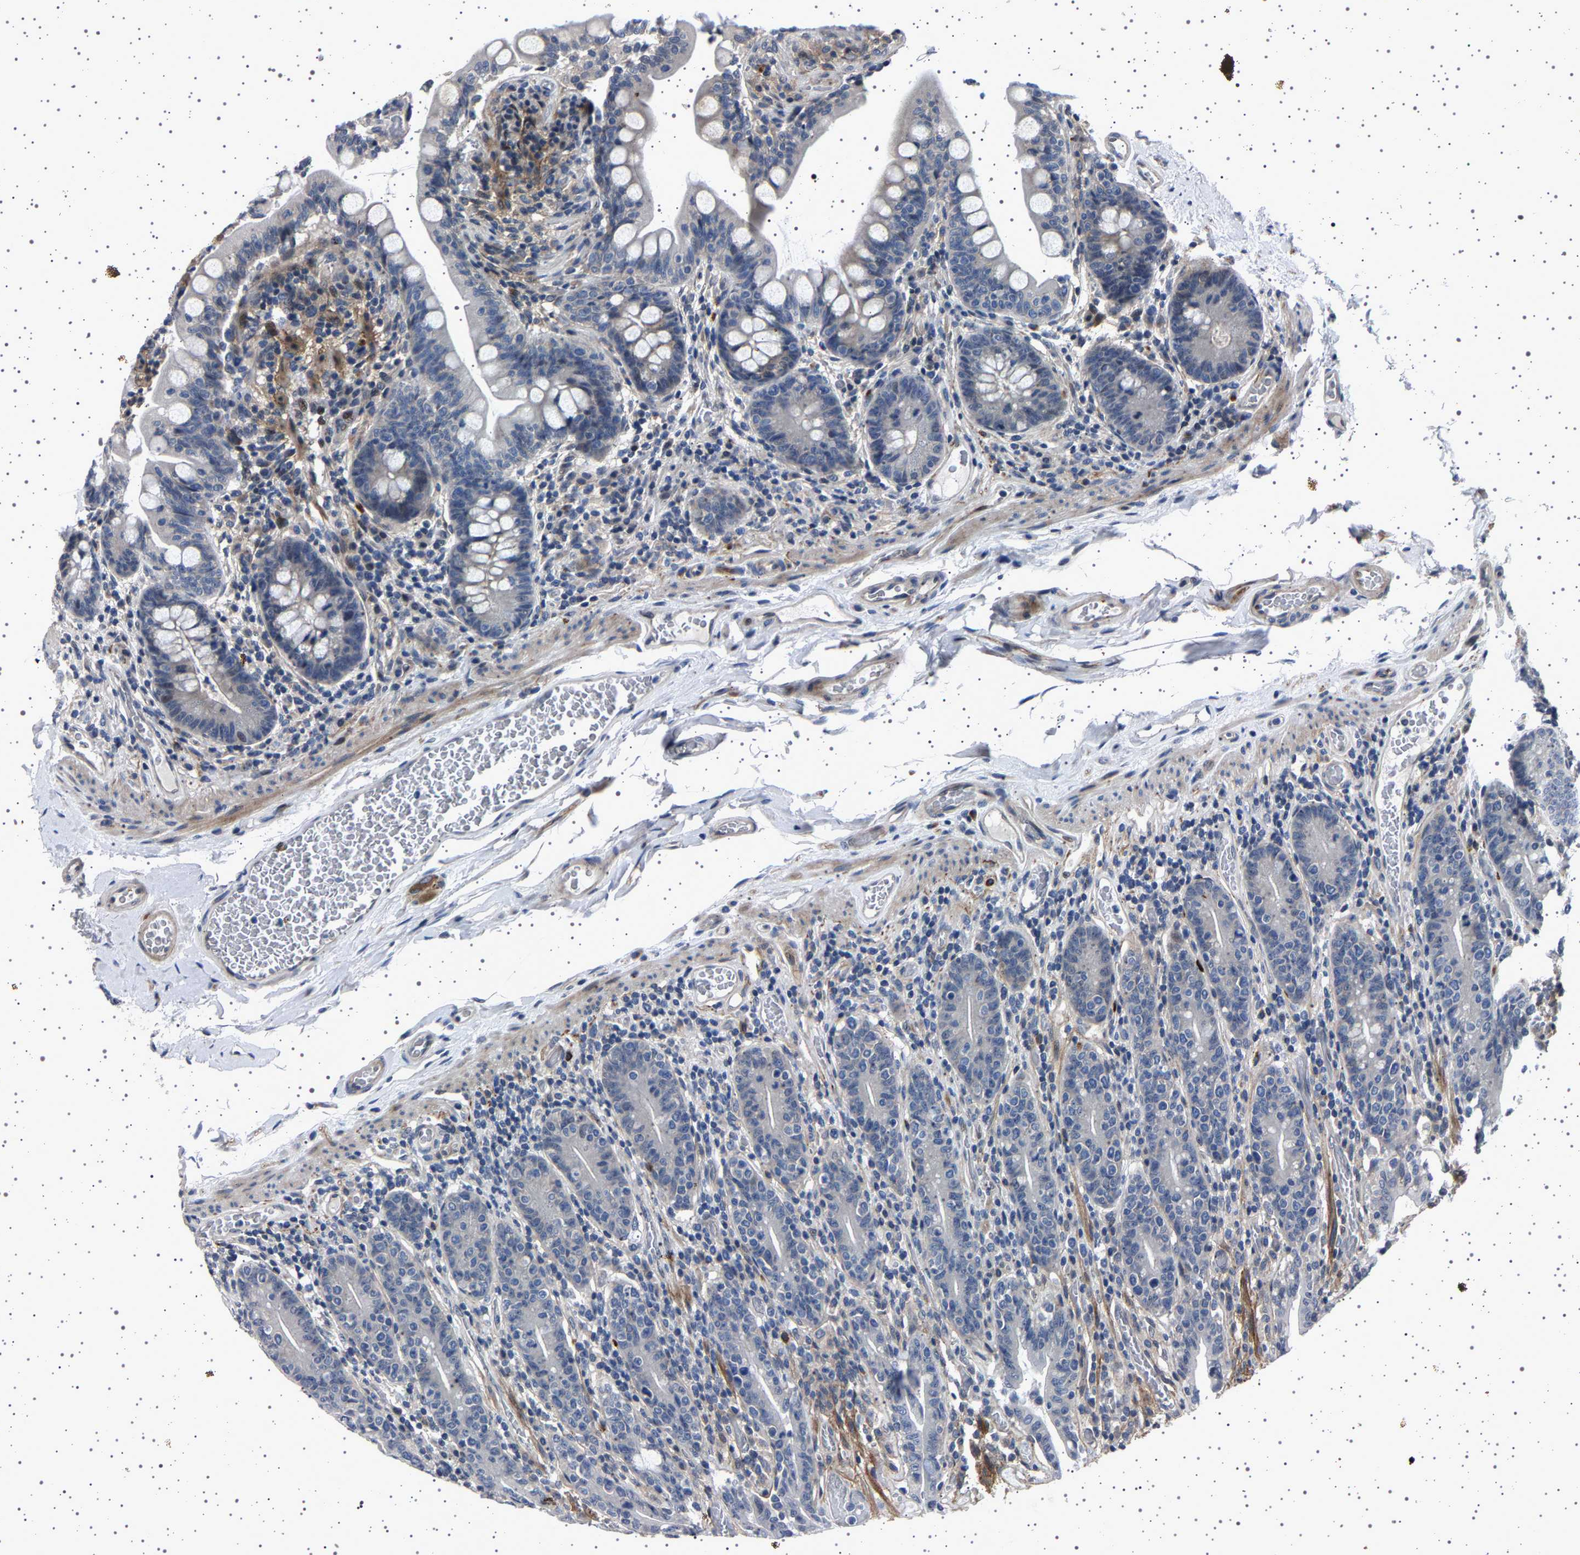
{"staining": {"intensity": "moderate", "quantity": "<25%", "location": "cytoplasmic/membranous"}, "tissue": "small intestine", "cell_type": "Glandular cells", "image_type": "normal", "snomed": [{"axis": "morphology", "description": "Normal tissue, NOS"}, {"axis": "topography", "description": "Small intestine"}], "caption": "Immunohistochemical staining of normal human small intestine shows <25% levels of moderate cytoplasmic/membranous protein staining in about <25% of glandular cells.", "gene": "PAK5", "patient": {"sex": "female", "age": 56}}